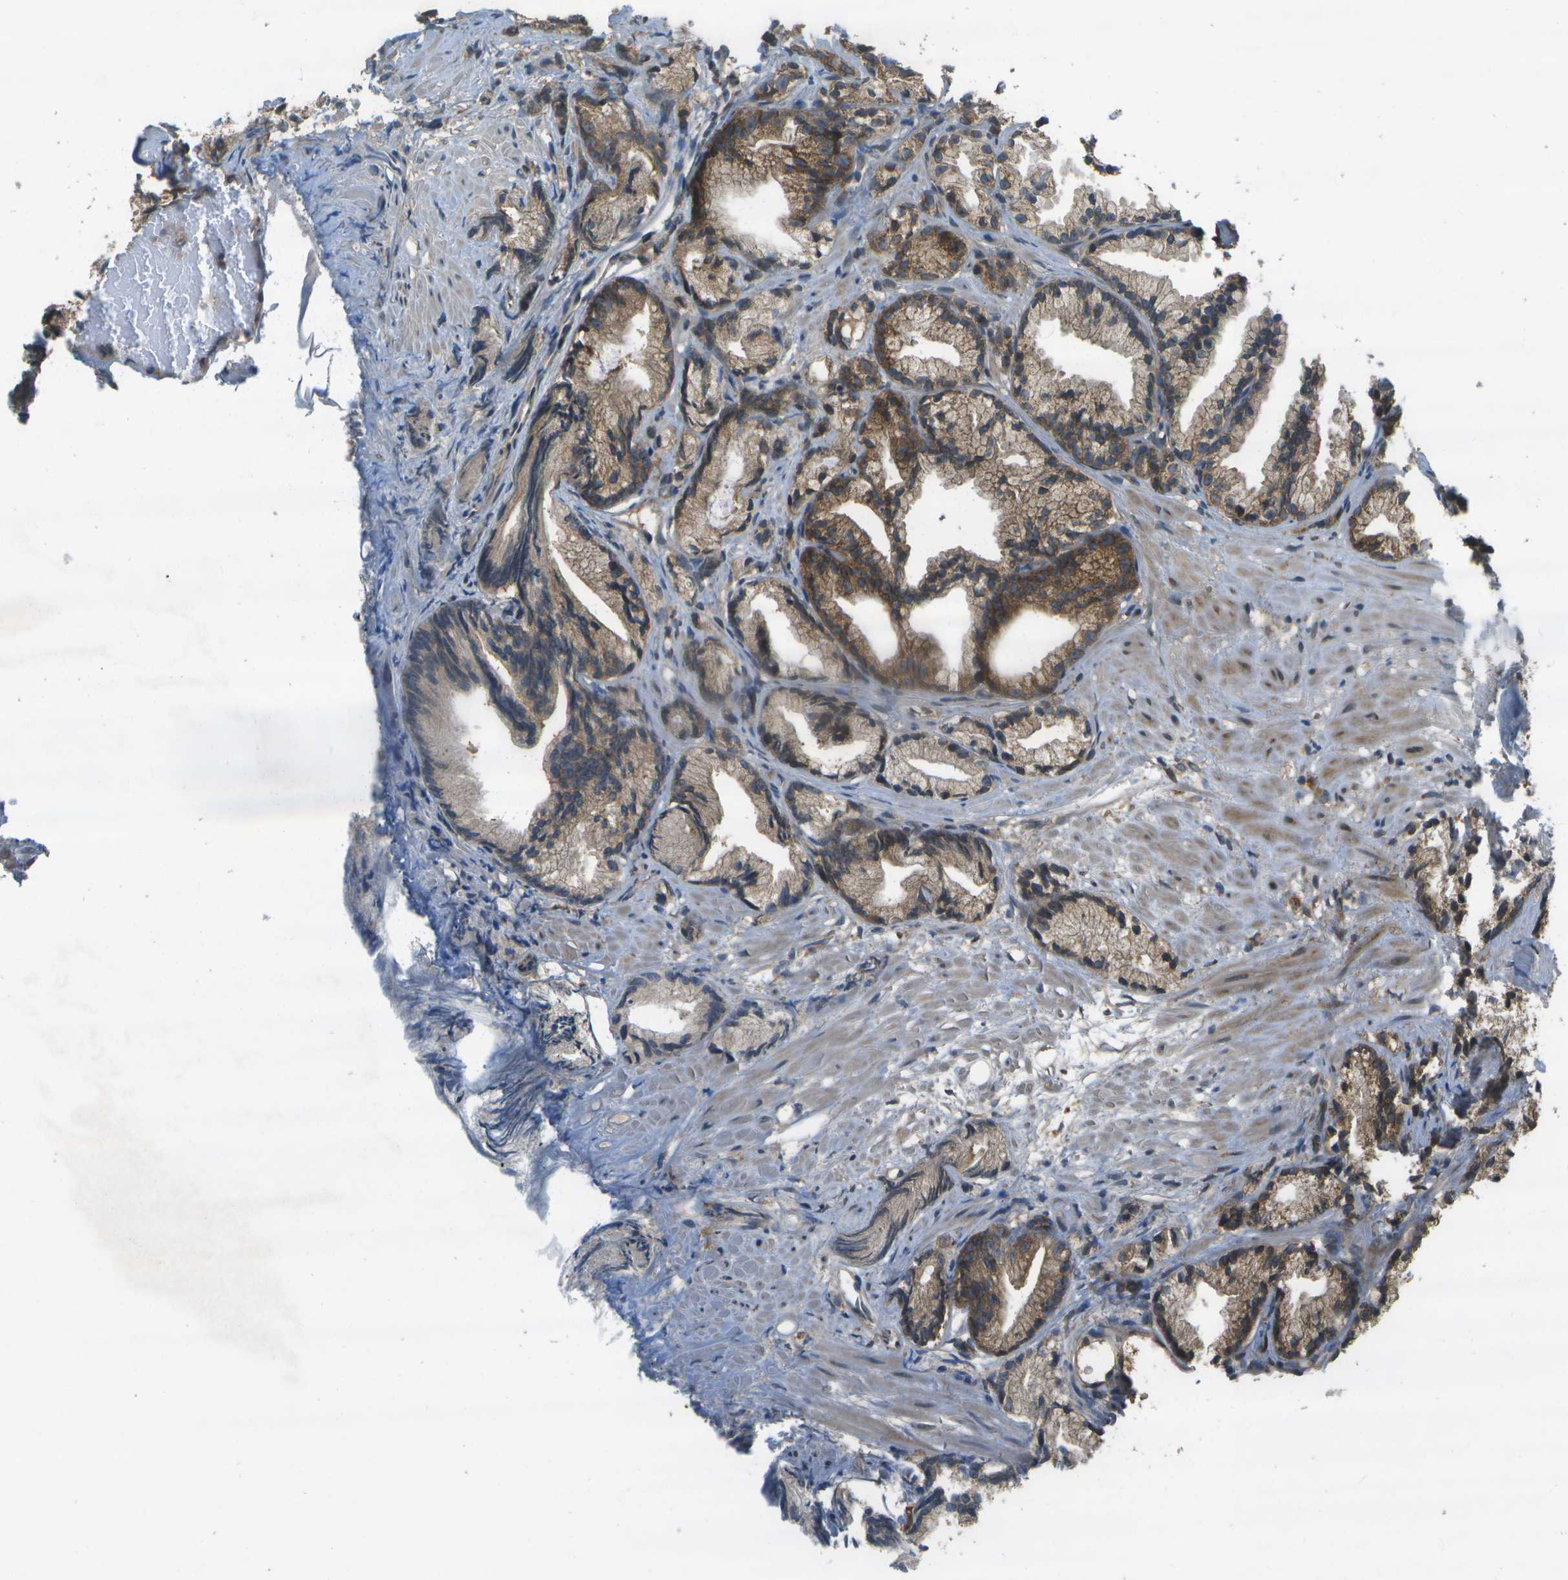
{"staining": {"intensity": "moderate", "quantity": ">75%", "location": "cytoplasmic/membranous"}, "tissue": "prostate cancer", "cell_type": "Tumor cells", "image_type": "cancer", "snomed": [{"axis": "morphology", "description": "Adenocarcinoma, Low grade"}, {"axis": "topography", "description": "Prostate"}], "caption": "A medium amount of moderate cytoplasmic/membranous expression is present in approximately >75% of tumor cells in prostate cancer tissue.", "gene": "HFE", "patient": {"sex": "male", "age": 89}}